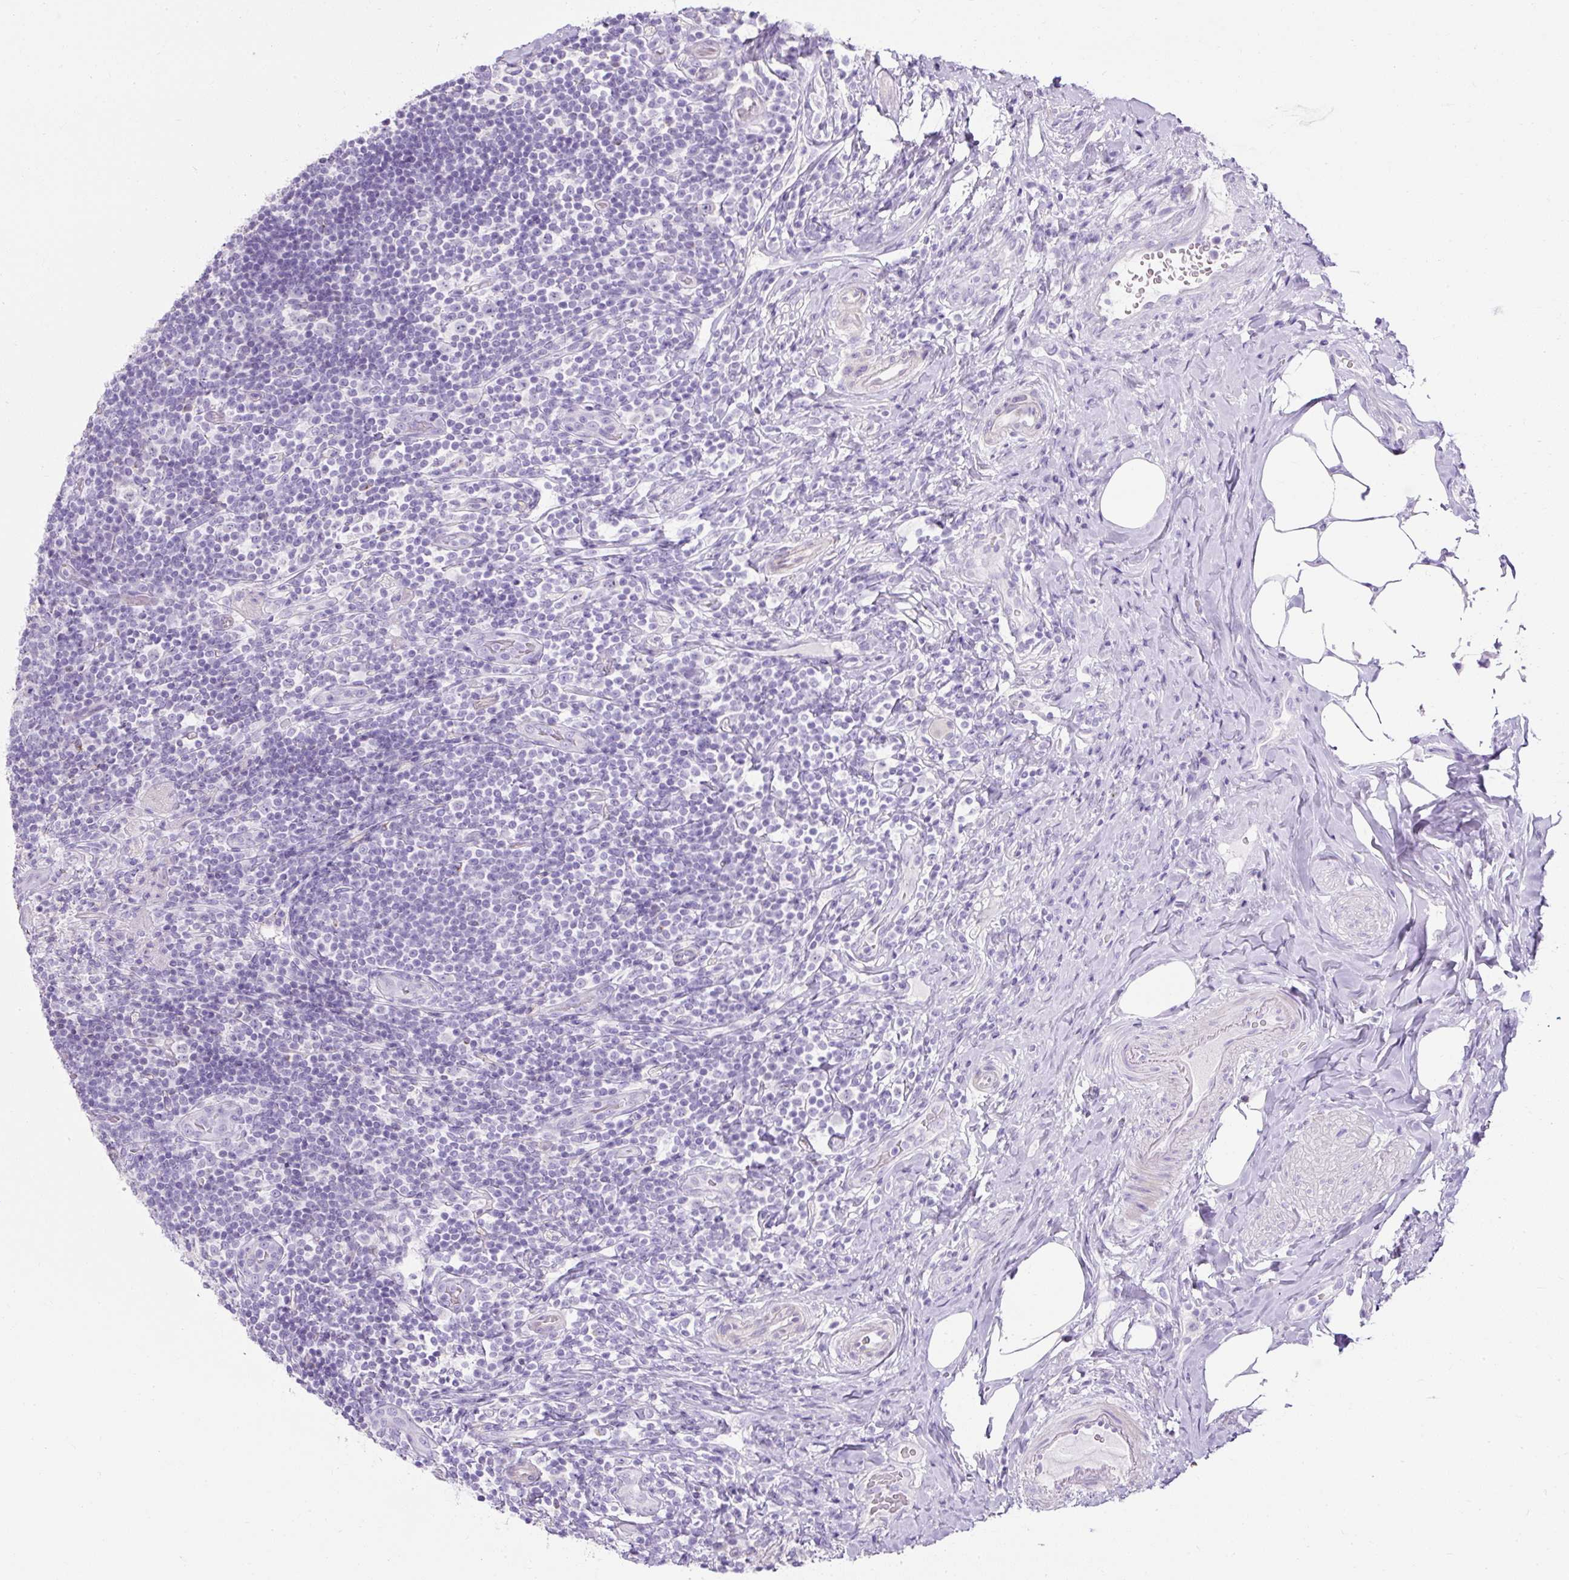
{"staining": {"intensity": "negative", "quantity": "none", "location": "none"}, "tissue": "appendix", "cell_type": "Glandular cells", "image_type": "normal", "snomed": [{"axis": "morphology", "description": "Normal tissue, NOS"}, {"axis": "topography", "description": "Appendix"}], "caption": "This is an immunohistochemistry (IHC) histopathology image of normal human appendix. There is no positivity in glandular cells.", "gene": "C2CD4C", "patient": {"sex": "female", "age": 43}}